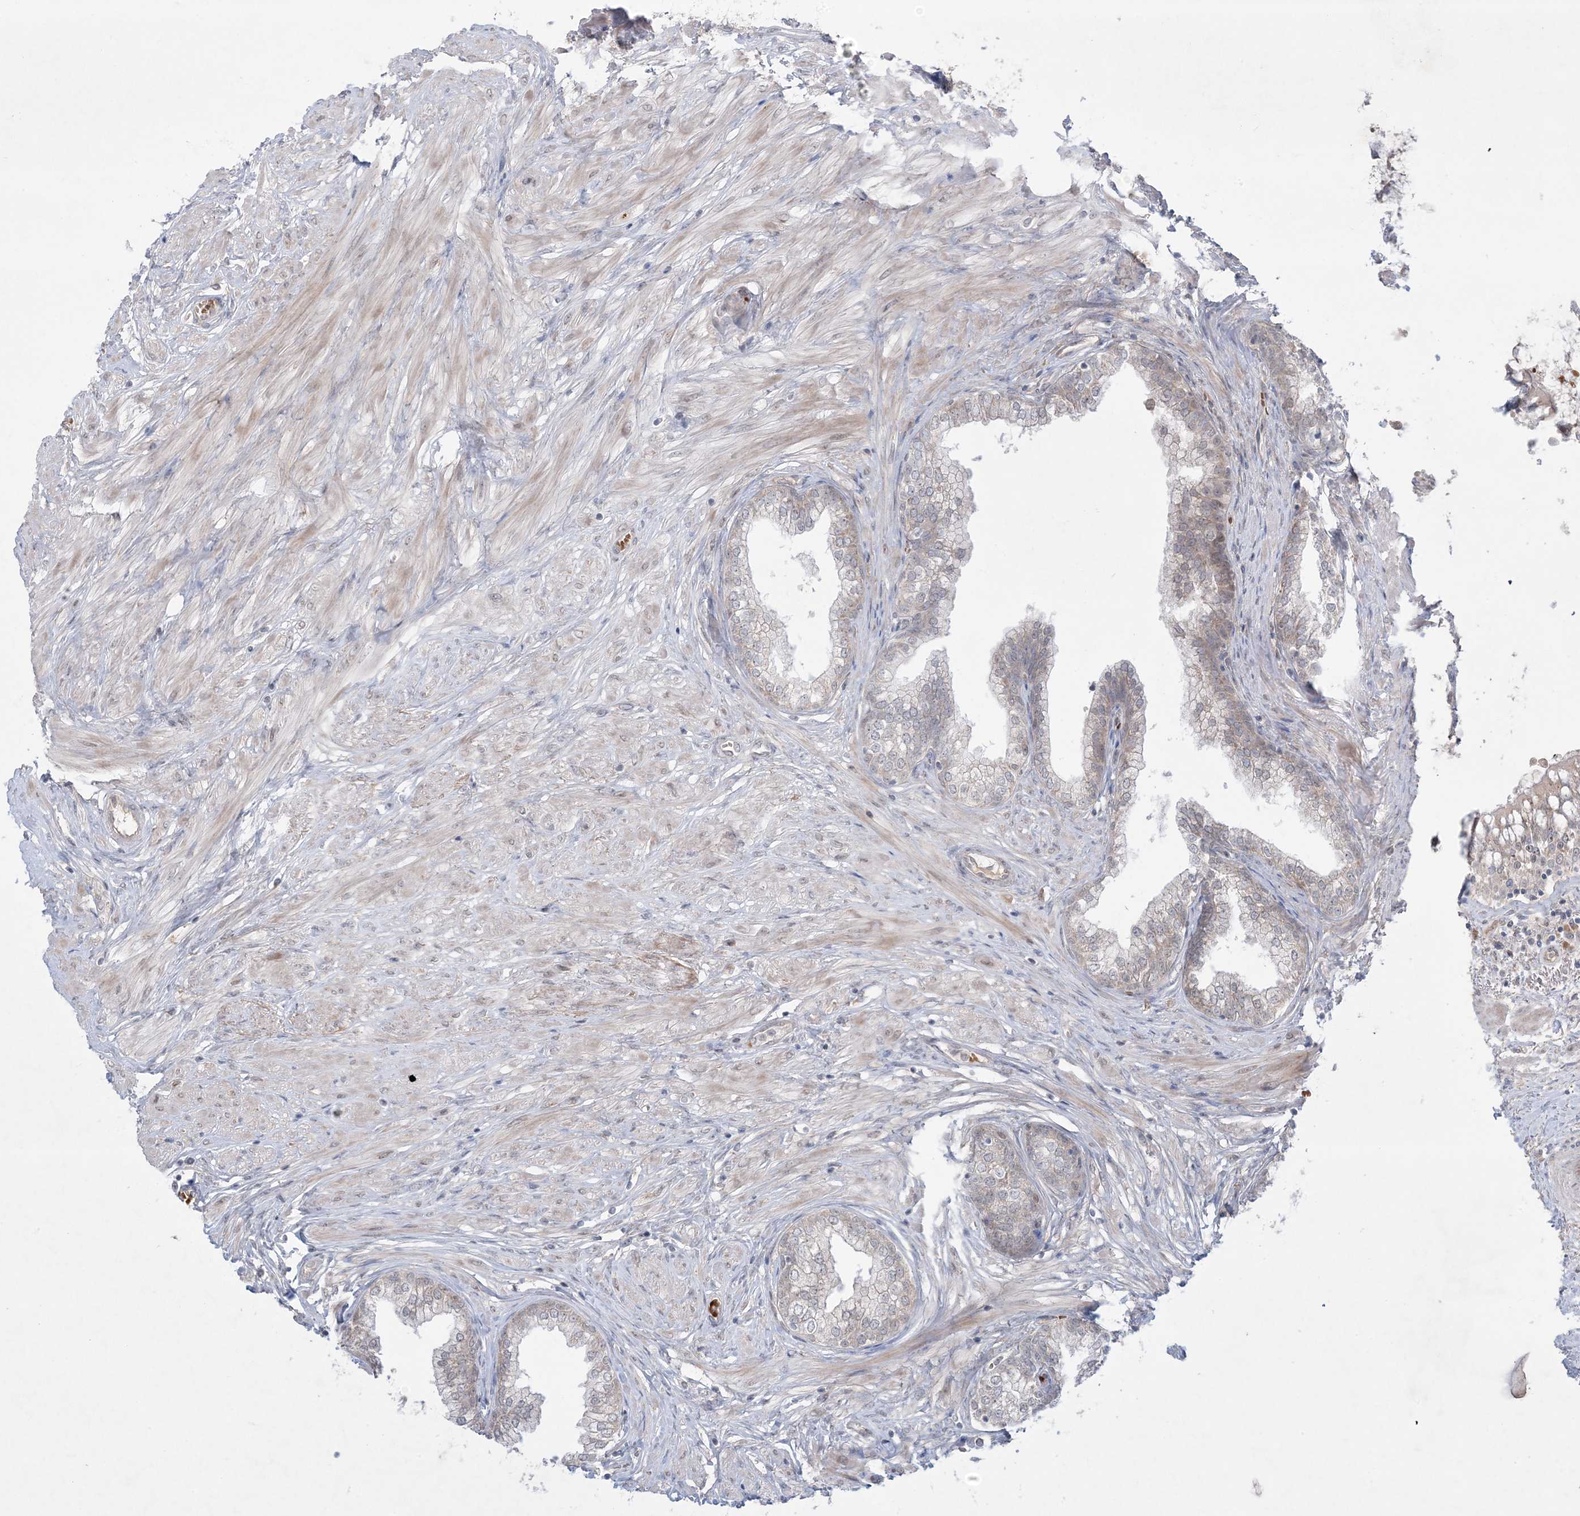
{"staining": {"intensity": "moderate", "quantity": "<25%", "location": "cytoplasmic/membranous"}, "tissue": "prostate", "cell_type": "Glandular cells", "image_type": "normal", "snomed": [{"axis": "morphology", "description": "Normal tissue, NOS"}, {"axis": "morphology", "description": "Urothelial carcinoma, Low grade"}, {"axis": "topography", "description": "Urinary bladder"}, {"axis": "topography", "description": "Prostate"}], "caption": "Immunohistochemical staining of benign prostate exhibits low levels of moderate cytoplasmic/membranous expression in about <25% of glandular cells. (Brightfield microscopy of DAB IHC at high magnification).", "gene": "MMGT1", "patient": {"sex": "male", "age": 60}}